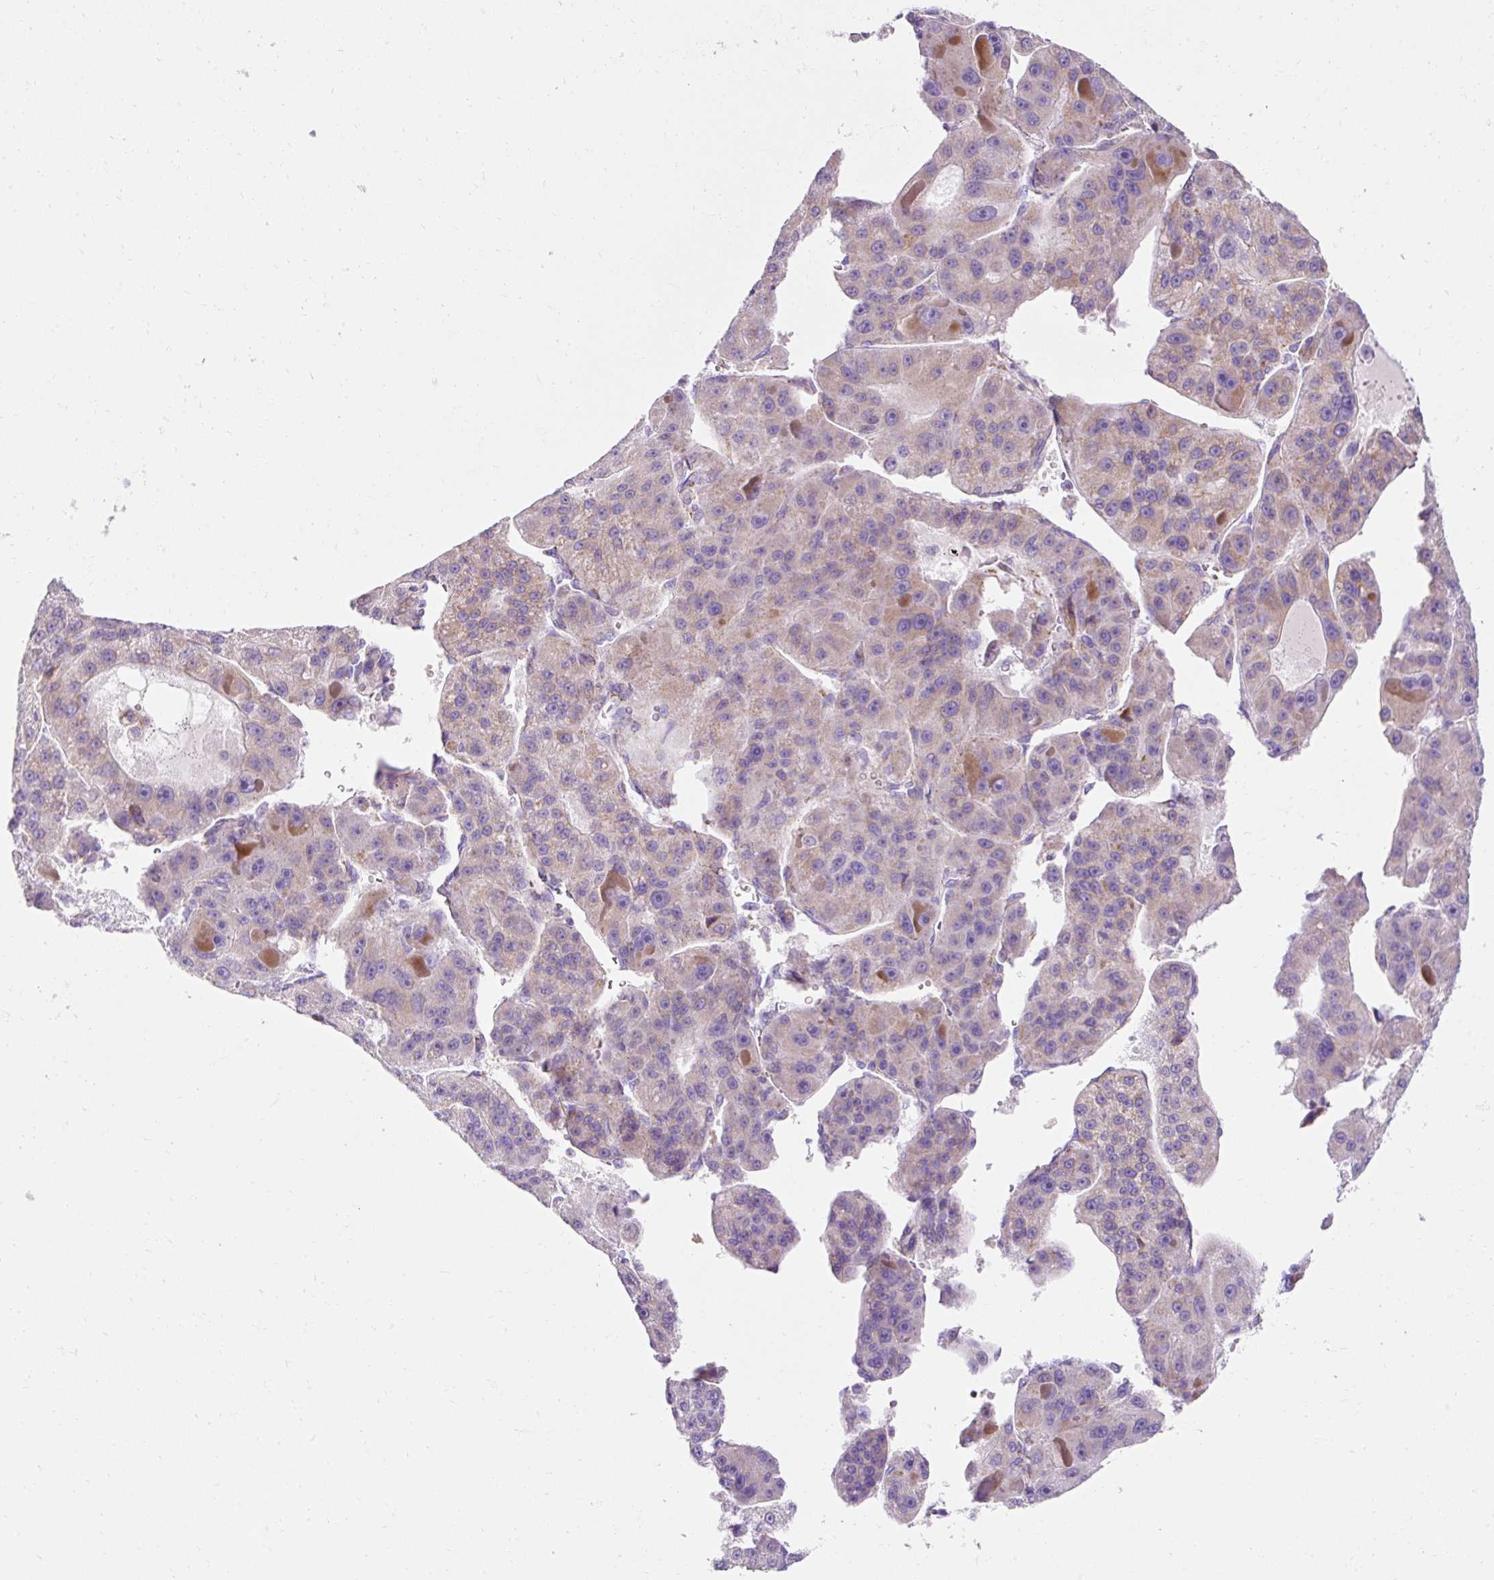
{"staining": {"intensity": "weak", "quantity": "<25%", "location": "cytoplasmic/membranous"}, "tissue": "liver cancer", "cell_type": "Tumor cells", "image_type": "cancer", "snomed": [{"axis": "morphology", "description": "Carcinoma, Hepatocellular, NOS"}, {"axis": "topography", "description": "Liver"}], "caption": "This is an IHC micrograph of liver hepatocellular carcinoma. There is no expression in tumor cells.", "gene": "PLPP2", "patient": {"sex": "male", "age": 76}}